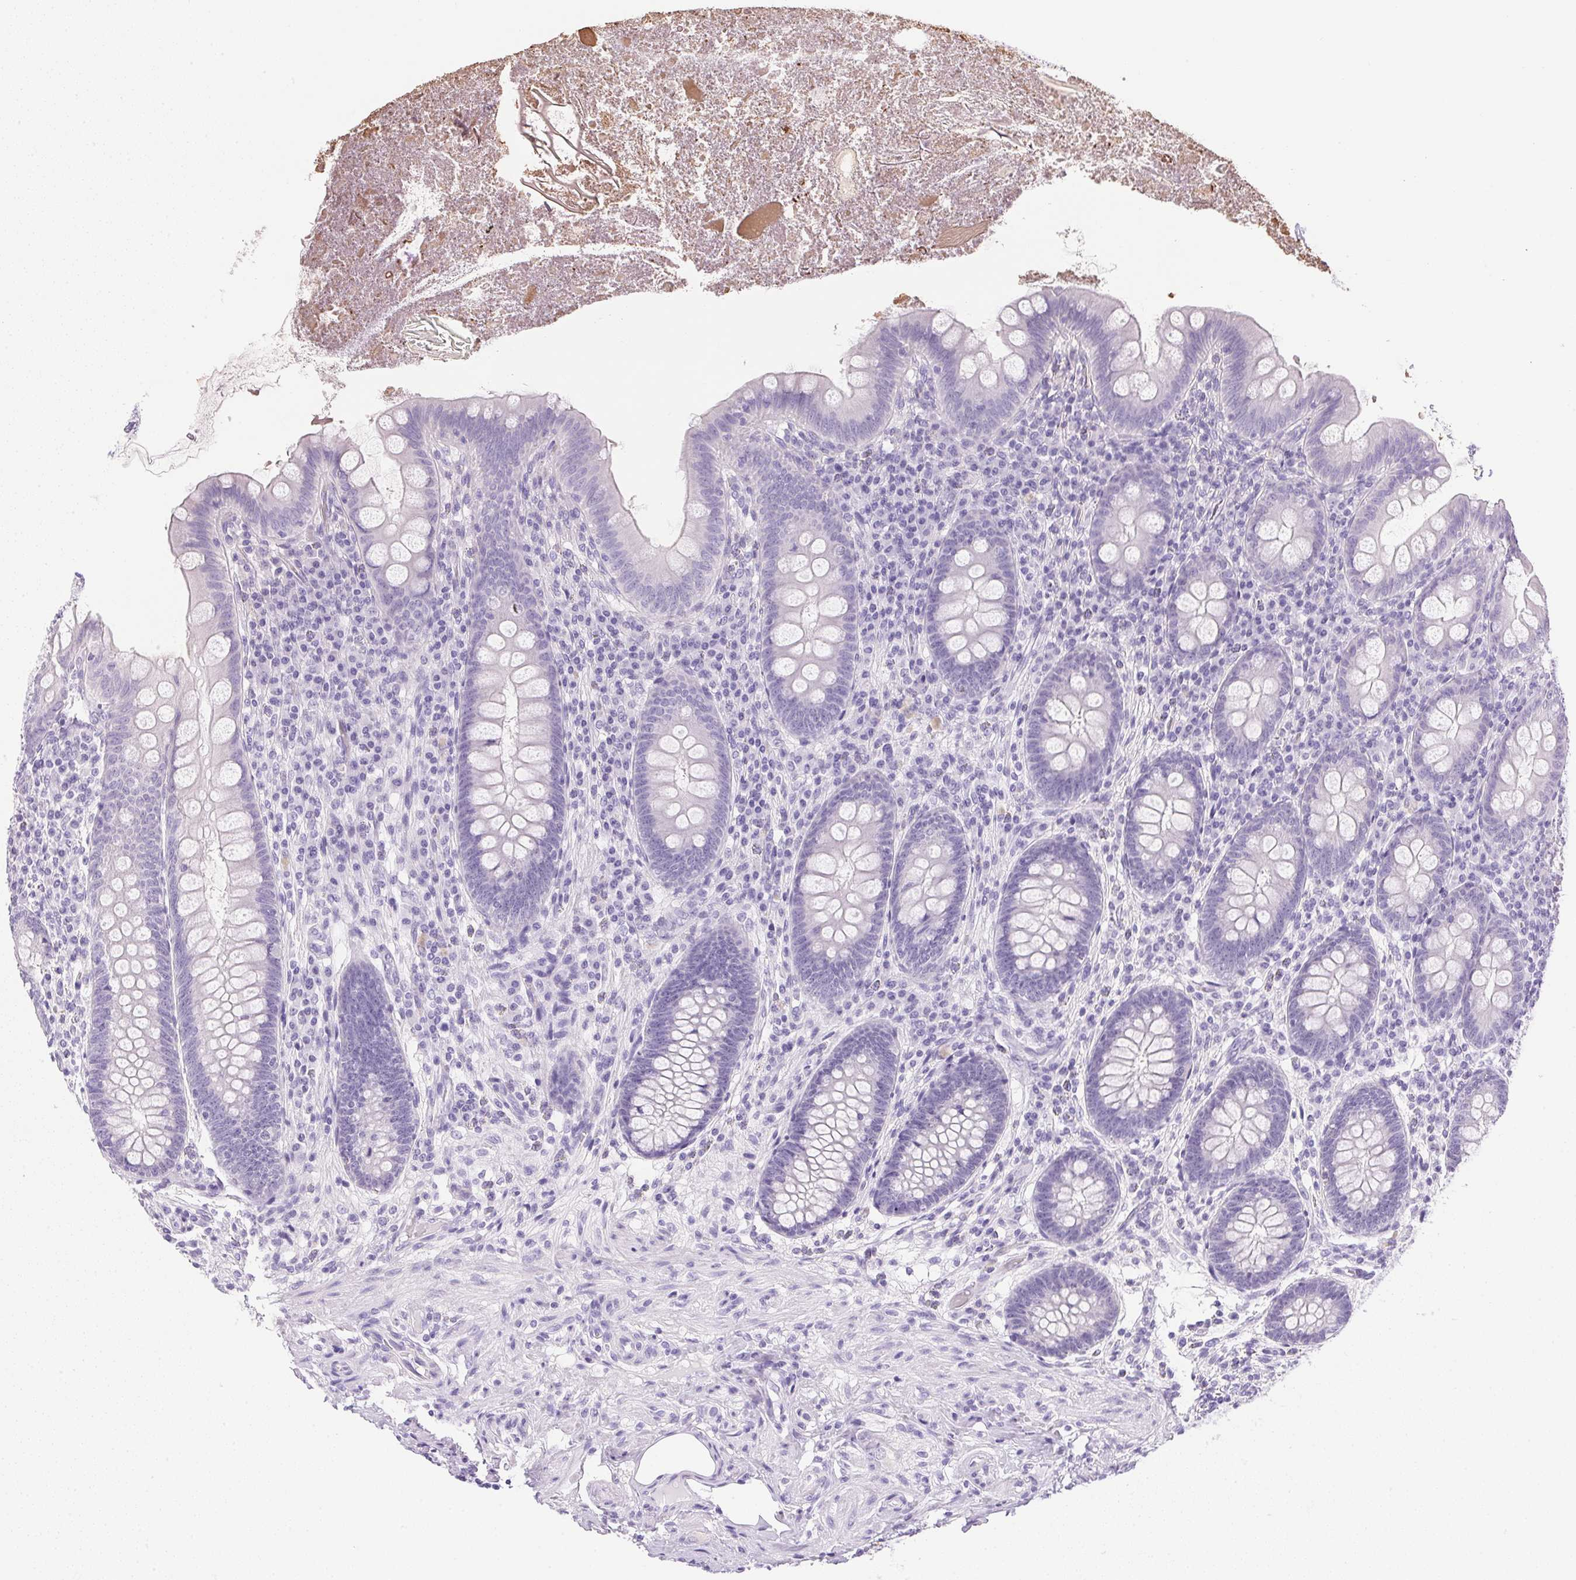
{"staining": {"intensity": "negative", "quantity": "none", "location": "none"}, "tissue": "appendix", "cell_type": "Glandular cells", "image_type": "normal", "snomed": [{"axis": "morphology", "description": "Normal tissue, NOS"}, {"axis": "topography", "description": "Appendix"}], "caption": "Glandular cells are negative for brown protein staining in benign appendix. (Stains: DAB immunohistochemistry (IHC) with hematoxylin counter stain, Microscopy: brightfield microscopy at high magnification).", "gene": "ATP6V0A4", "patient": {"sex": "male", "age": 71}}